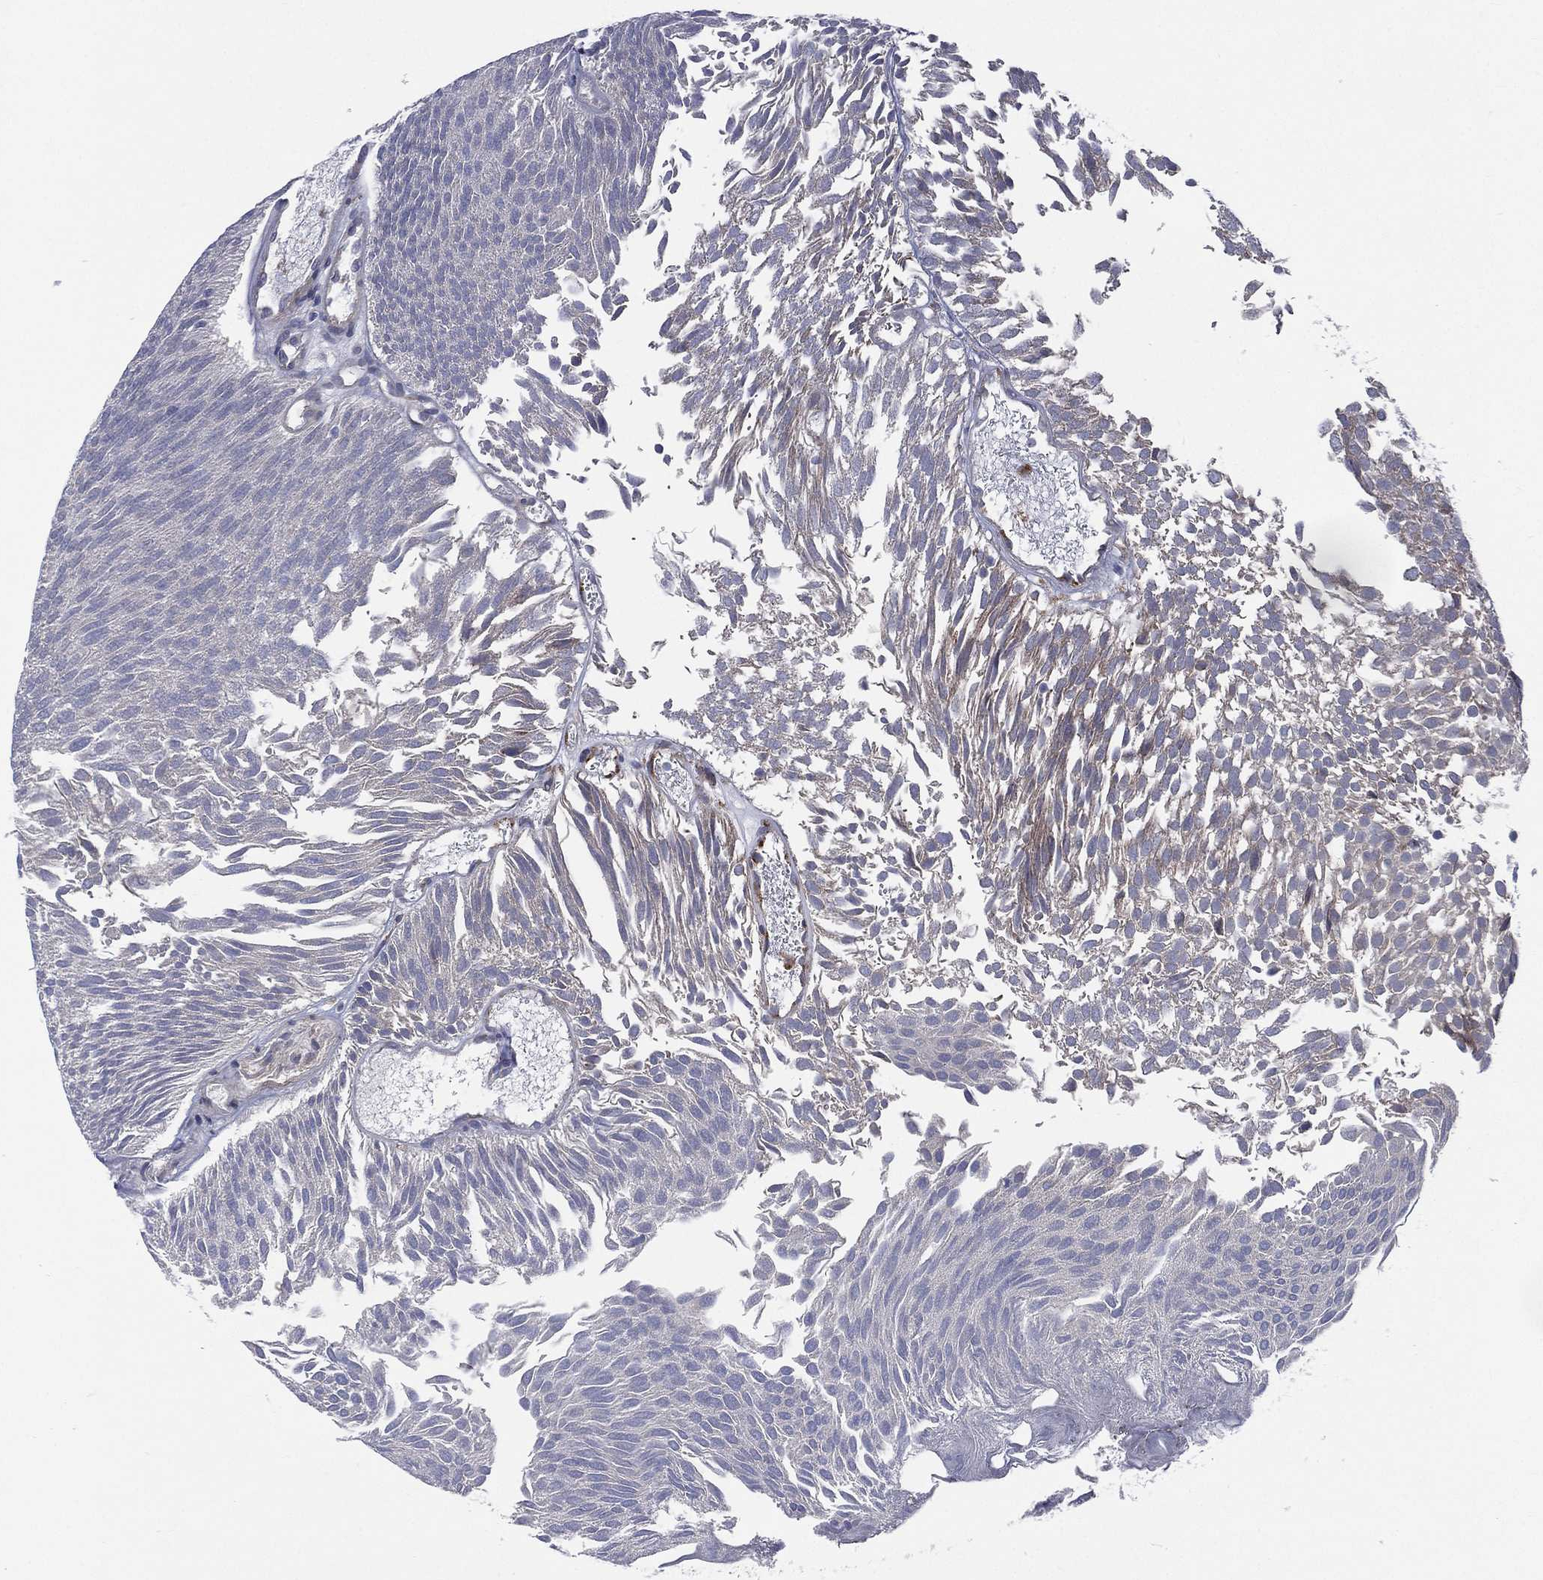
{"staining": {"intensity": "weak", "quantity": "<25%", "location": "cytoplasmic/membranous"}, "tissue": "urothelial cancer", "cell_type": "Tumor cells", "image_type": "cancer", "snomed": [{"axis": "morphology", "description": "Urothelial carcinoma, Low grade"}, {"axis": "topography", "description": "Urinary bladder"}], "caption": "Immunohistochemistry of human urothelial cancer exhibits no staining in tumor cells.", "gene": "CCDC159", "patient": {"sex": "male", "age": 52}}